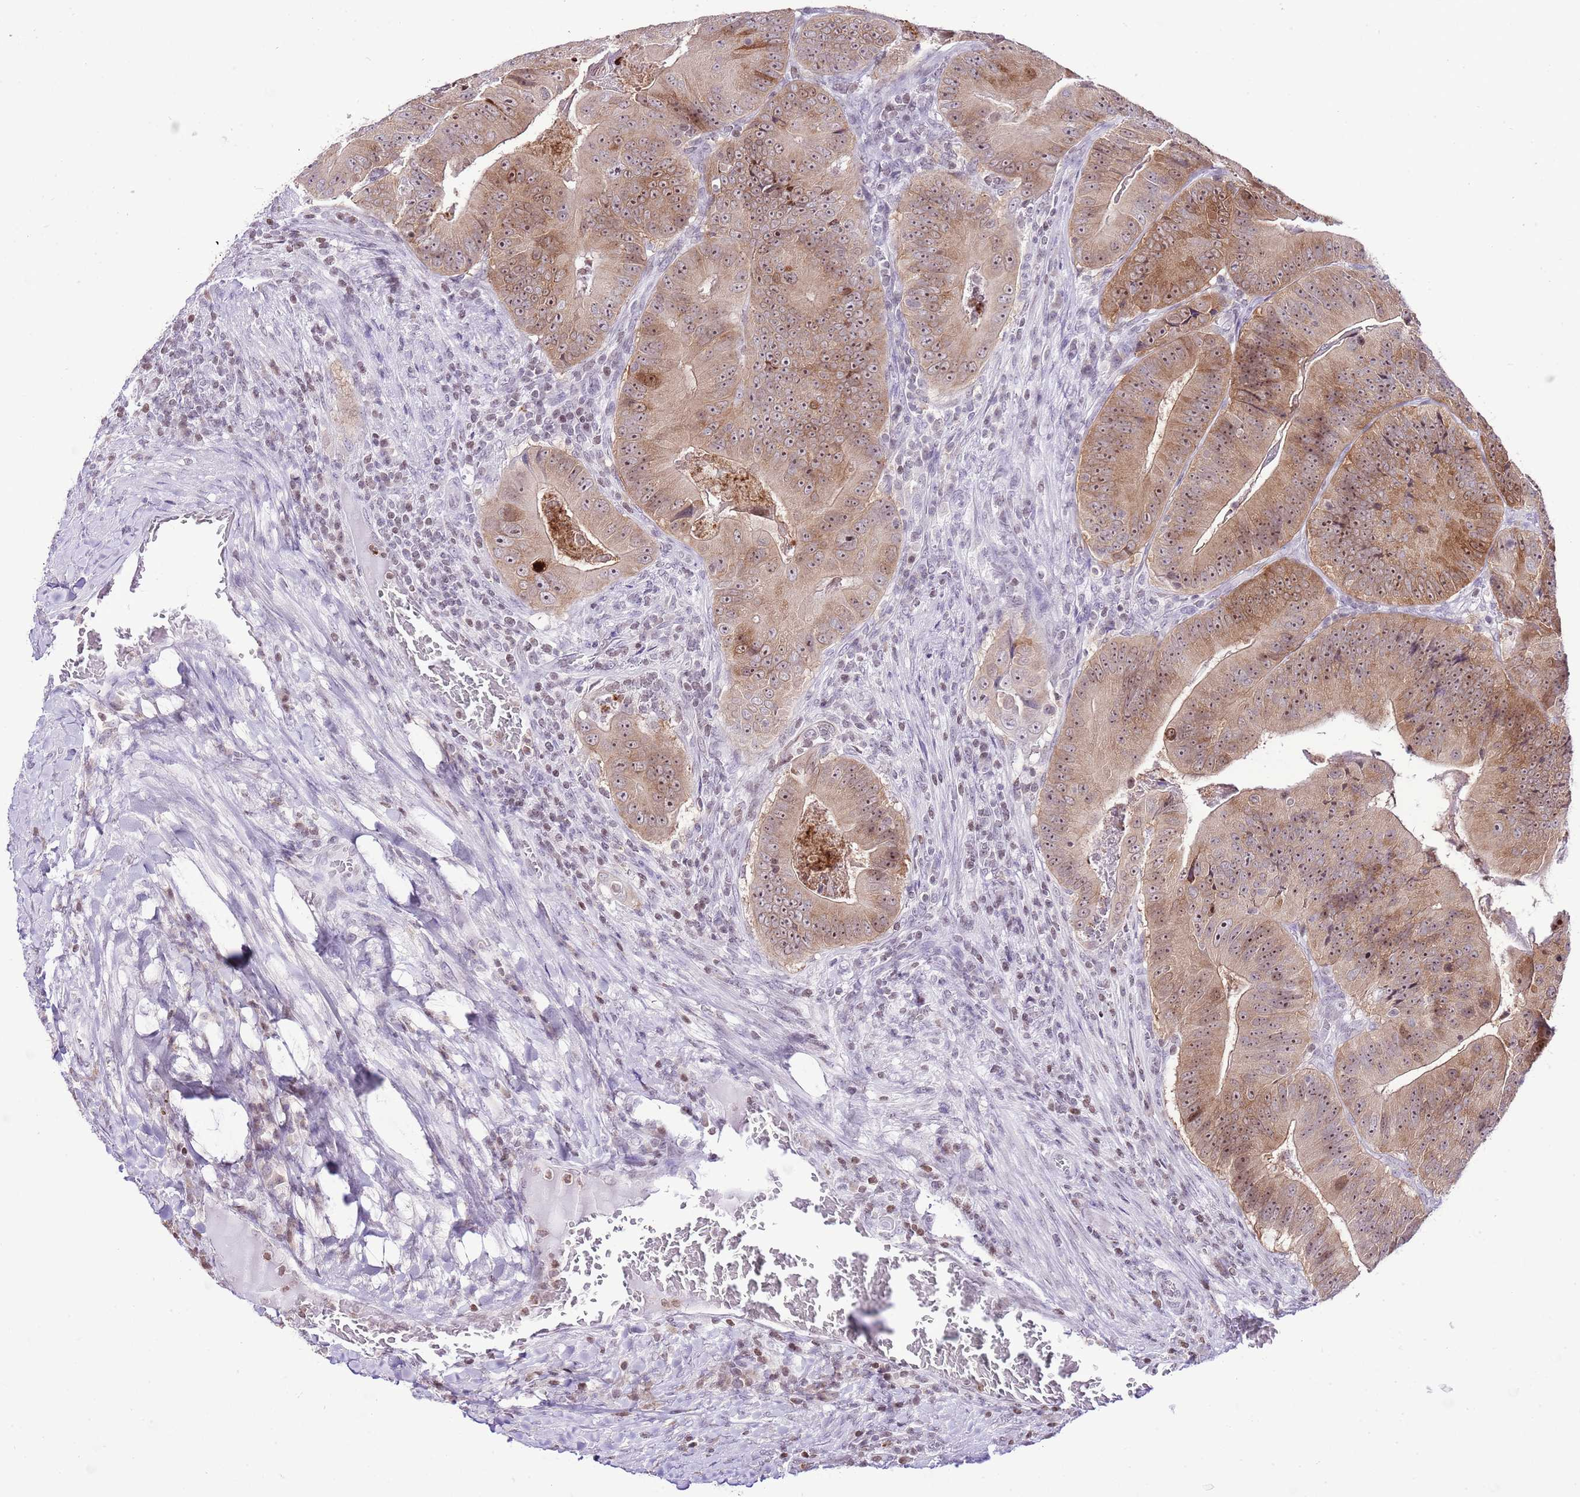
{"staining": {"intensity": "moderate", "quantity": ">75%", "location": "cytoplasmic/membranous,nuclear"}, "tissue": "colorectal cancer", "cell_type": "Tumor cells", "image_type": "cancer", "snomed": [{"axis": "morphology", "description": "Adenocarcinoma, NOS"}, {"axis": "topography", "description": "Colon"}], "caption": "Immunohistochemical staining of colorectal cancer displays medium levels of moderate cytoplasmic/membranous and nuclear protein positivity in approximately >75% of tumor cells. (Brightfield microscopy of DAB IHC at high magnification).", "gene": "PRR15", "patient": {"sex": "female", "age": 86}}